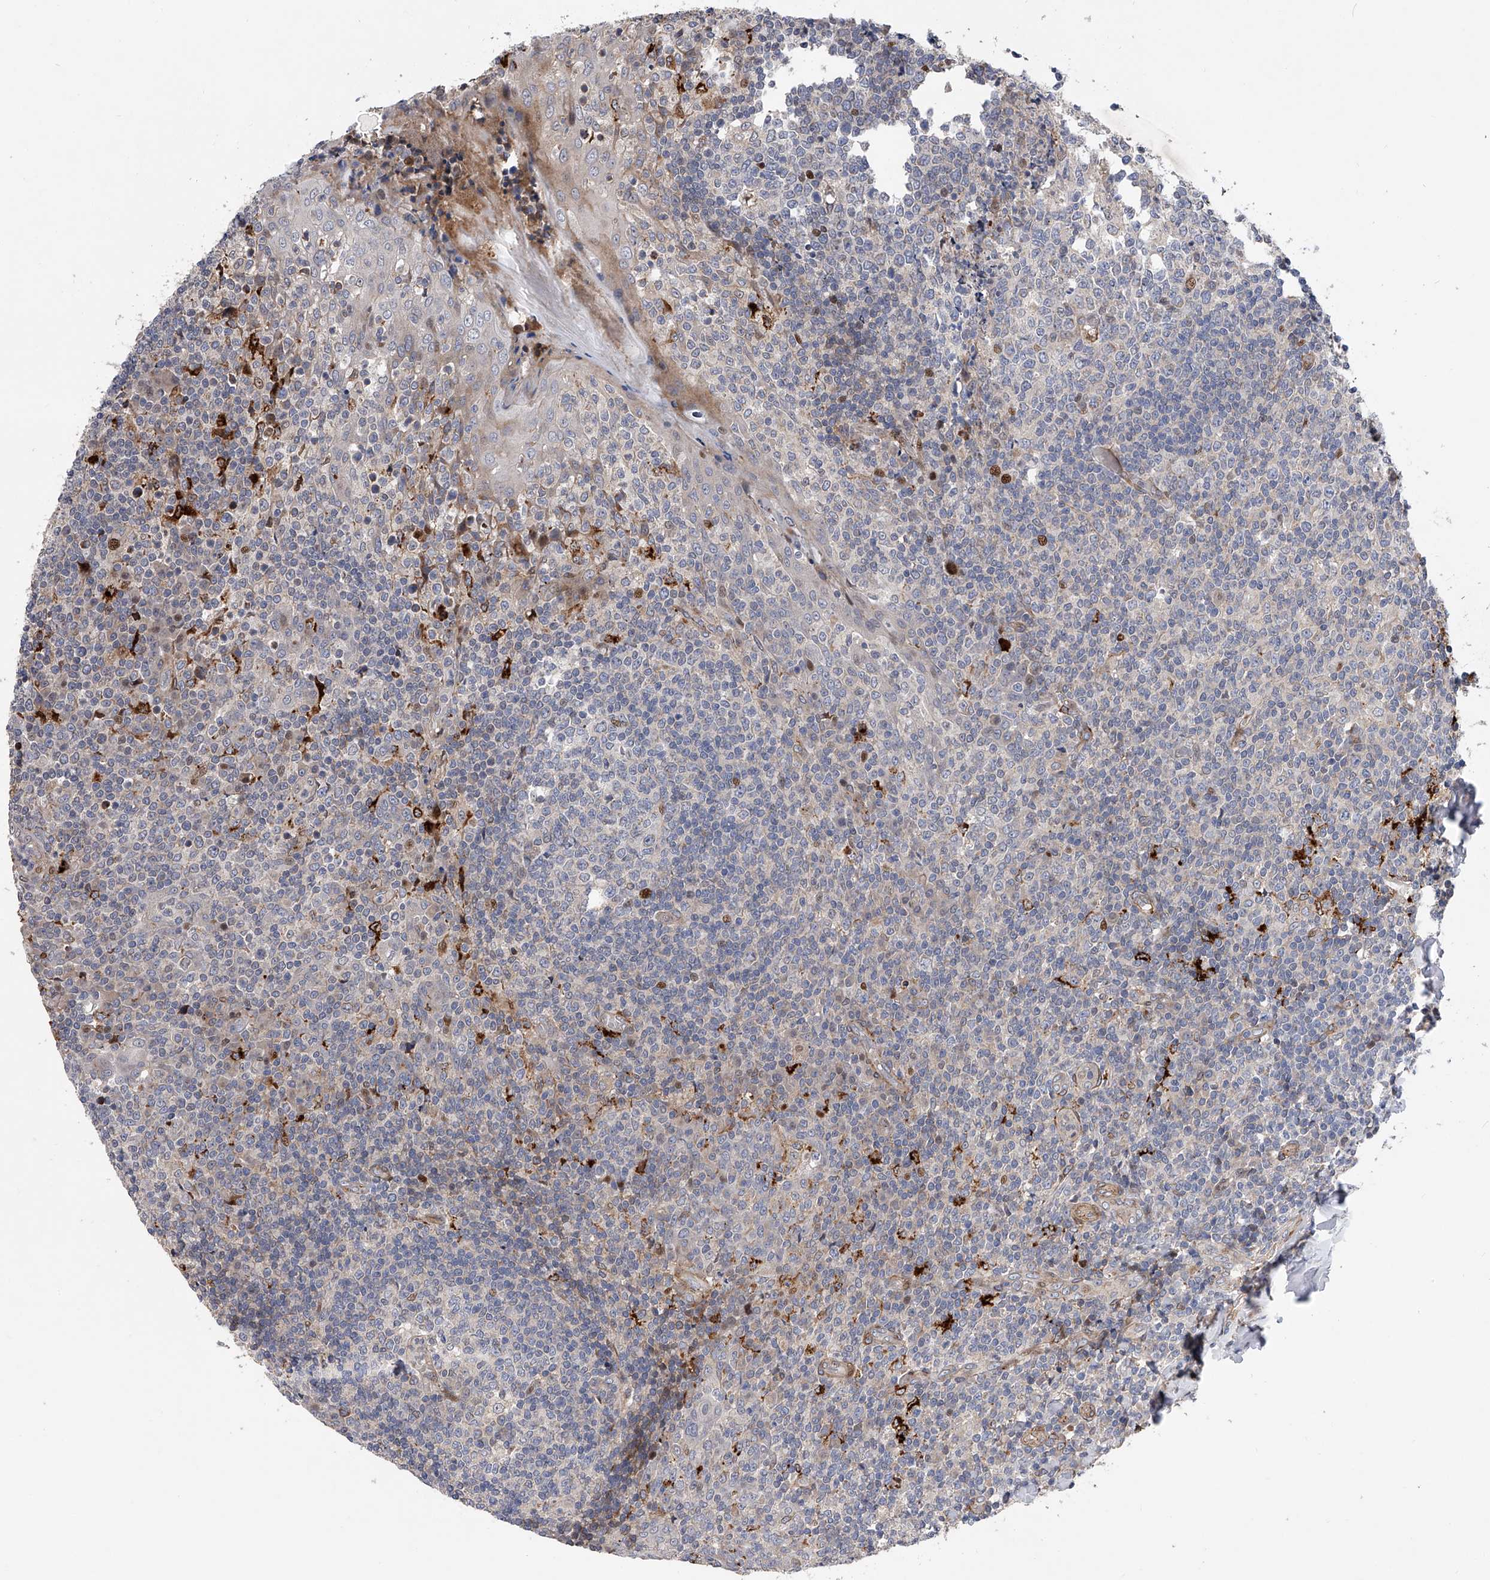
{"staining": {"intensity": "negative", "quantity": "none", "location": "none"}, "tissue": "tonsil", "cell_type": "Germinal center cells", "image_type": "normal", "snomed": [{"axis": "morphology", "description": "Normal tissue, NOS"}, {"axis": "topography", "description": "Tonsil"}], "caption": "Human tonsil stained for a protein using immunohistochemistry shows no expression in germinal center cells.", "gene": "PDSS2", "patient": {"sex": "female", "age": 19}}